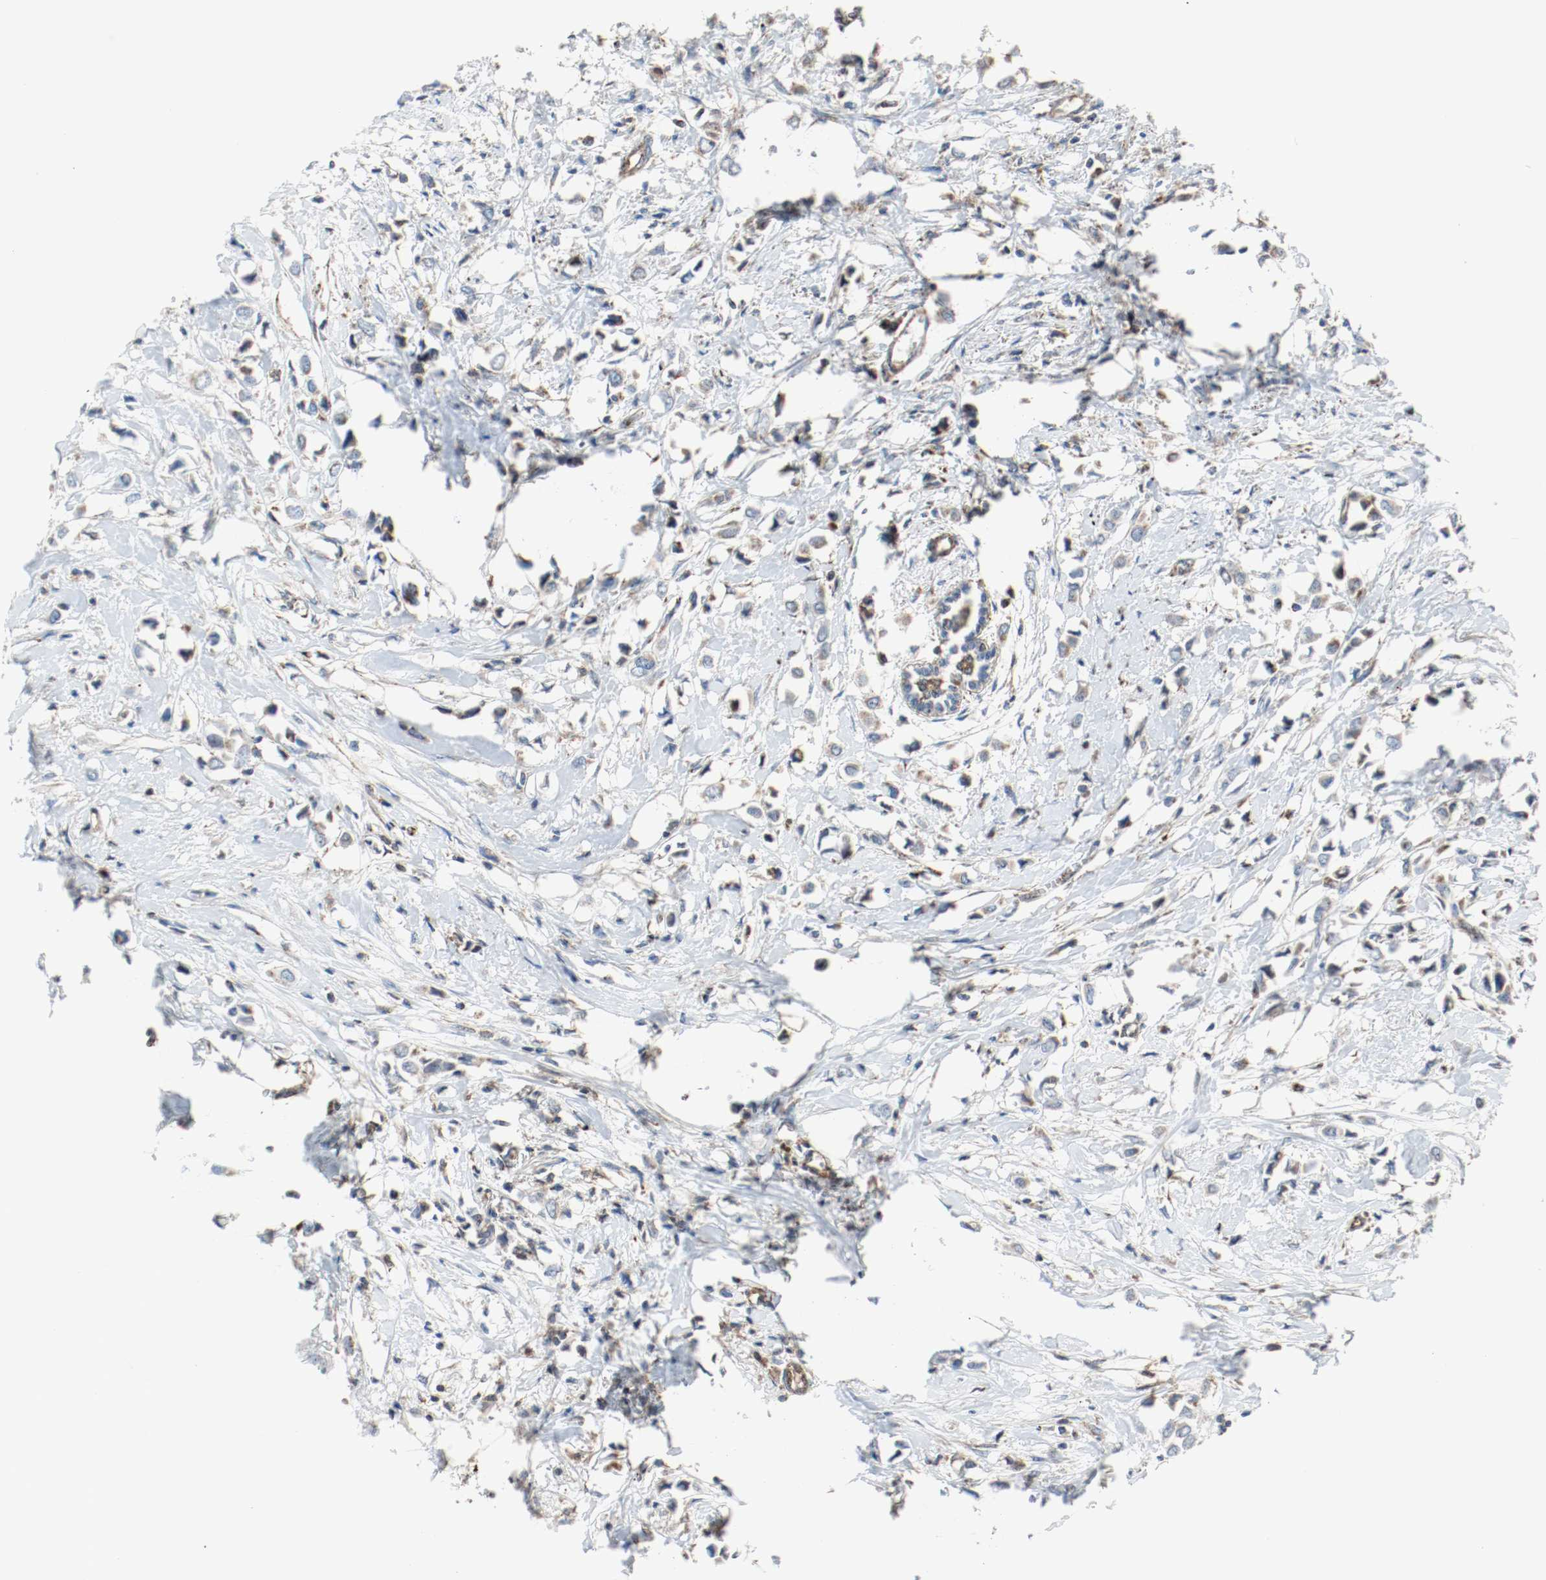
{"staining": {"intensity": "moderate", "quantity": ">75%", "location": "cytoplasmic/membranous"}, "tissue": "breast cancer", "cell_type": "Tumor cells", "image_type": "cancer", "snomed": [{"axis": "morphology", "description": "Lobular carcinoma"}, {"axis": "topography", "description": "Breast"}], "caption": "Moderate cytoplasmic/membranous protein expression is seen in about >75% of tumor cells in breast cancer. The protein of interest is stained brown, and the nuclei are stained in blue (DAB (3,3'-diaminobenzidine) IHC with brightfield microscopy, high magnification).", "gene": "TXNRD1", "patient": {"sex": "female", "age": 51}}